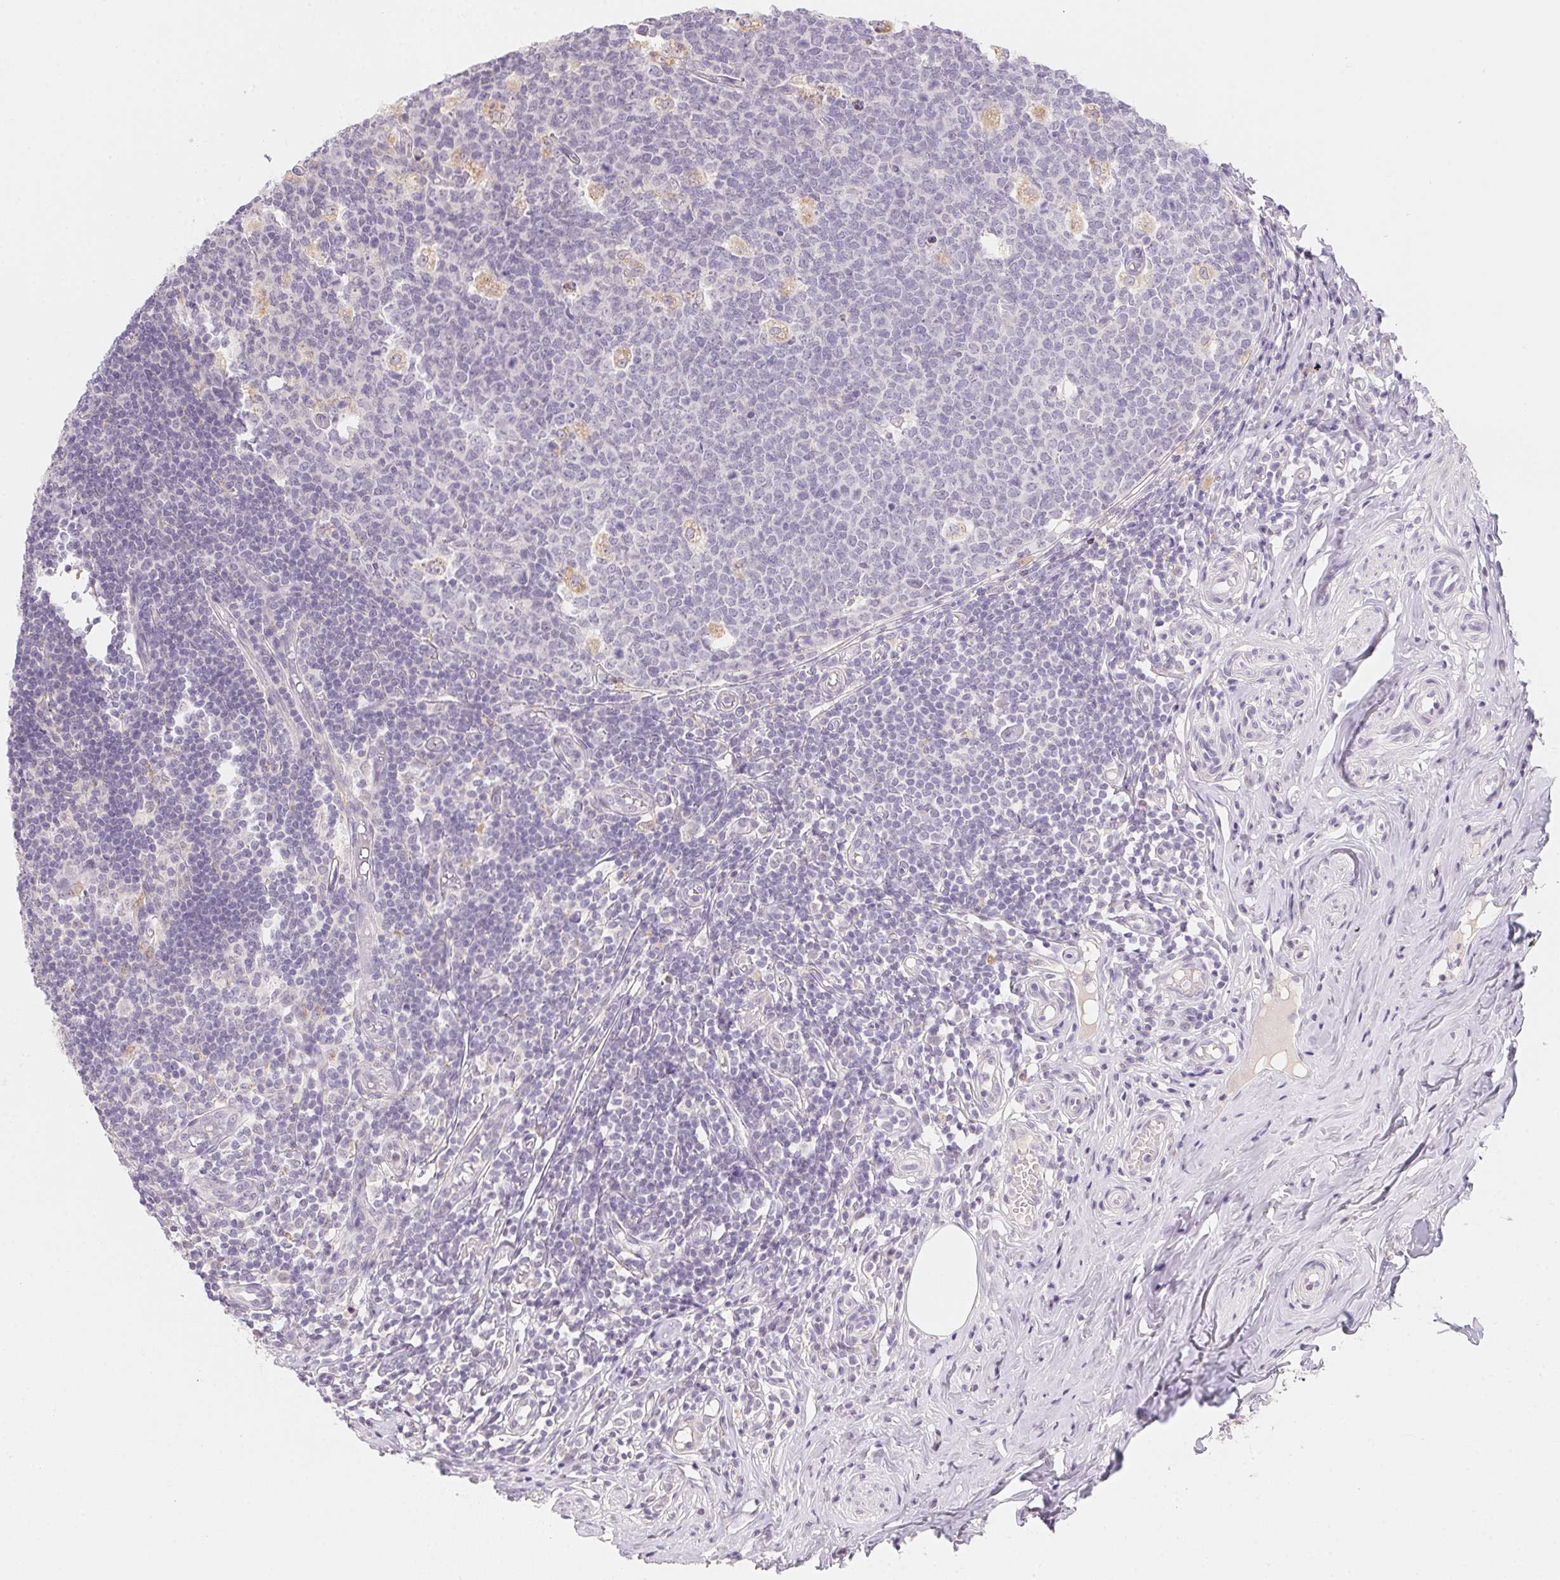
{"staining": {"intensity": "negative", "quantity": "none", "location": "none"}, "tissue": "appendix", "cell_type": "Glandular cells", "image_type": "normal", "snomed": [{"axis": "morphology", "description": "Normal tissue, NOS"}, {"axis": "topography", "description": "Appendix"}], "caption": "IHC histopathology image of normal appendix: human appendix stained with DAB (3,3'-diaminobenzidine) reveals no significant protein expression in glandular cells.", "gene": "SLC6A18", "patient": {"sex": "male", "age": 18}}